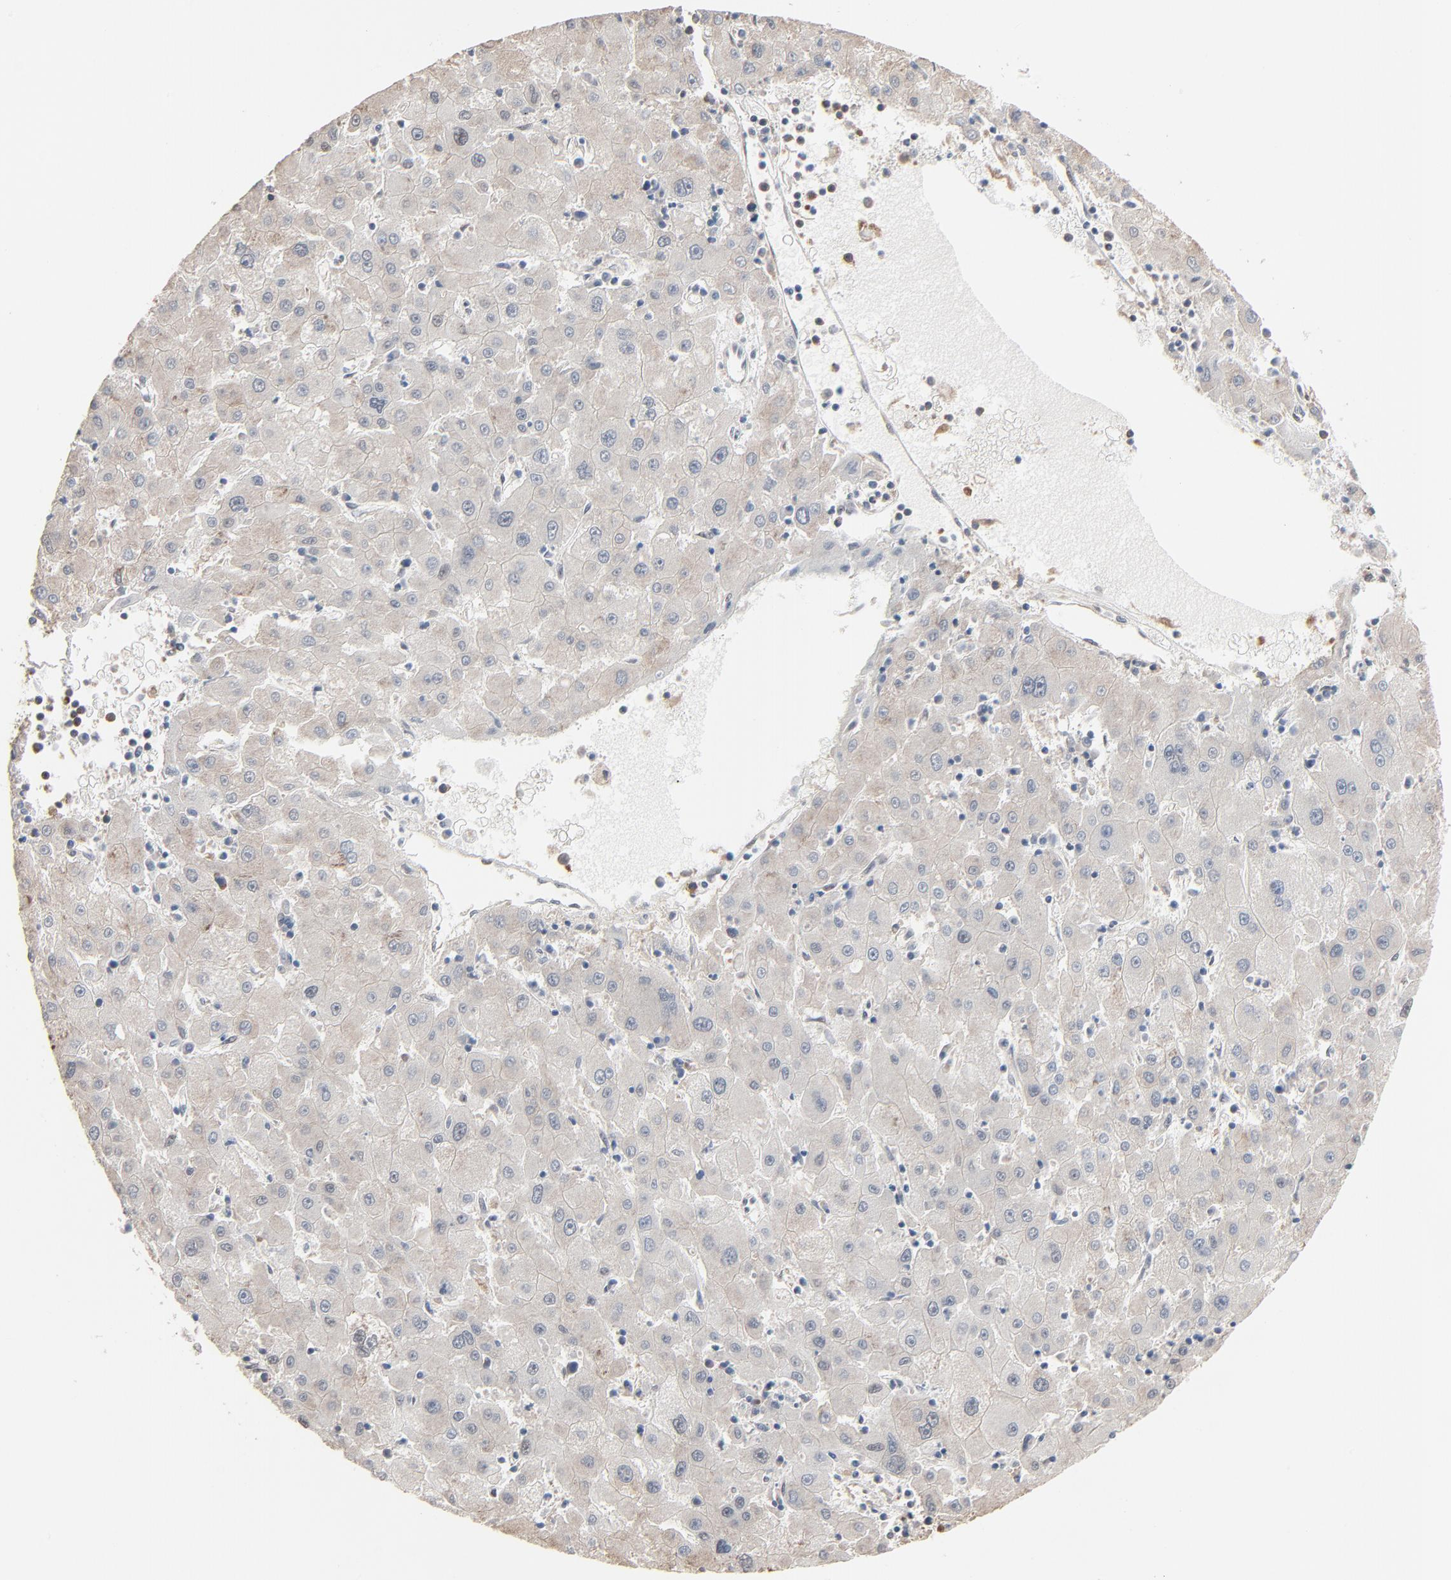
{"staining": {"intensity": "weak", "quantity": ">75%", "location": "cytoplasmic/membranous"}, "tissue": "liver cancer", "cell_type": "Tumor cells", "image_type": "cancer", "snomed": [{"axis": "morphology", "description": "Carcinoma, Hepatocellular, NOS"}, {"axis": "topography", "description": "Liver"}], "caption": "Protein positivity by IHC exhibits weak cytoplasmic/membranous positivity in about >75% of tumor cells in liver cancer (hepatocellular carcinoma).", "gene": "CCT5", "patient": {"sex": "male", "age": 72}}